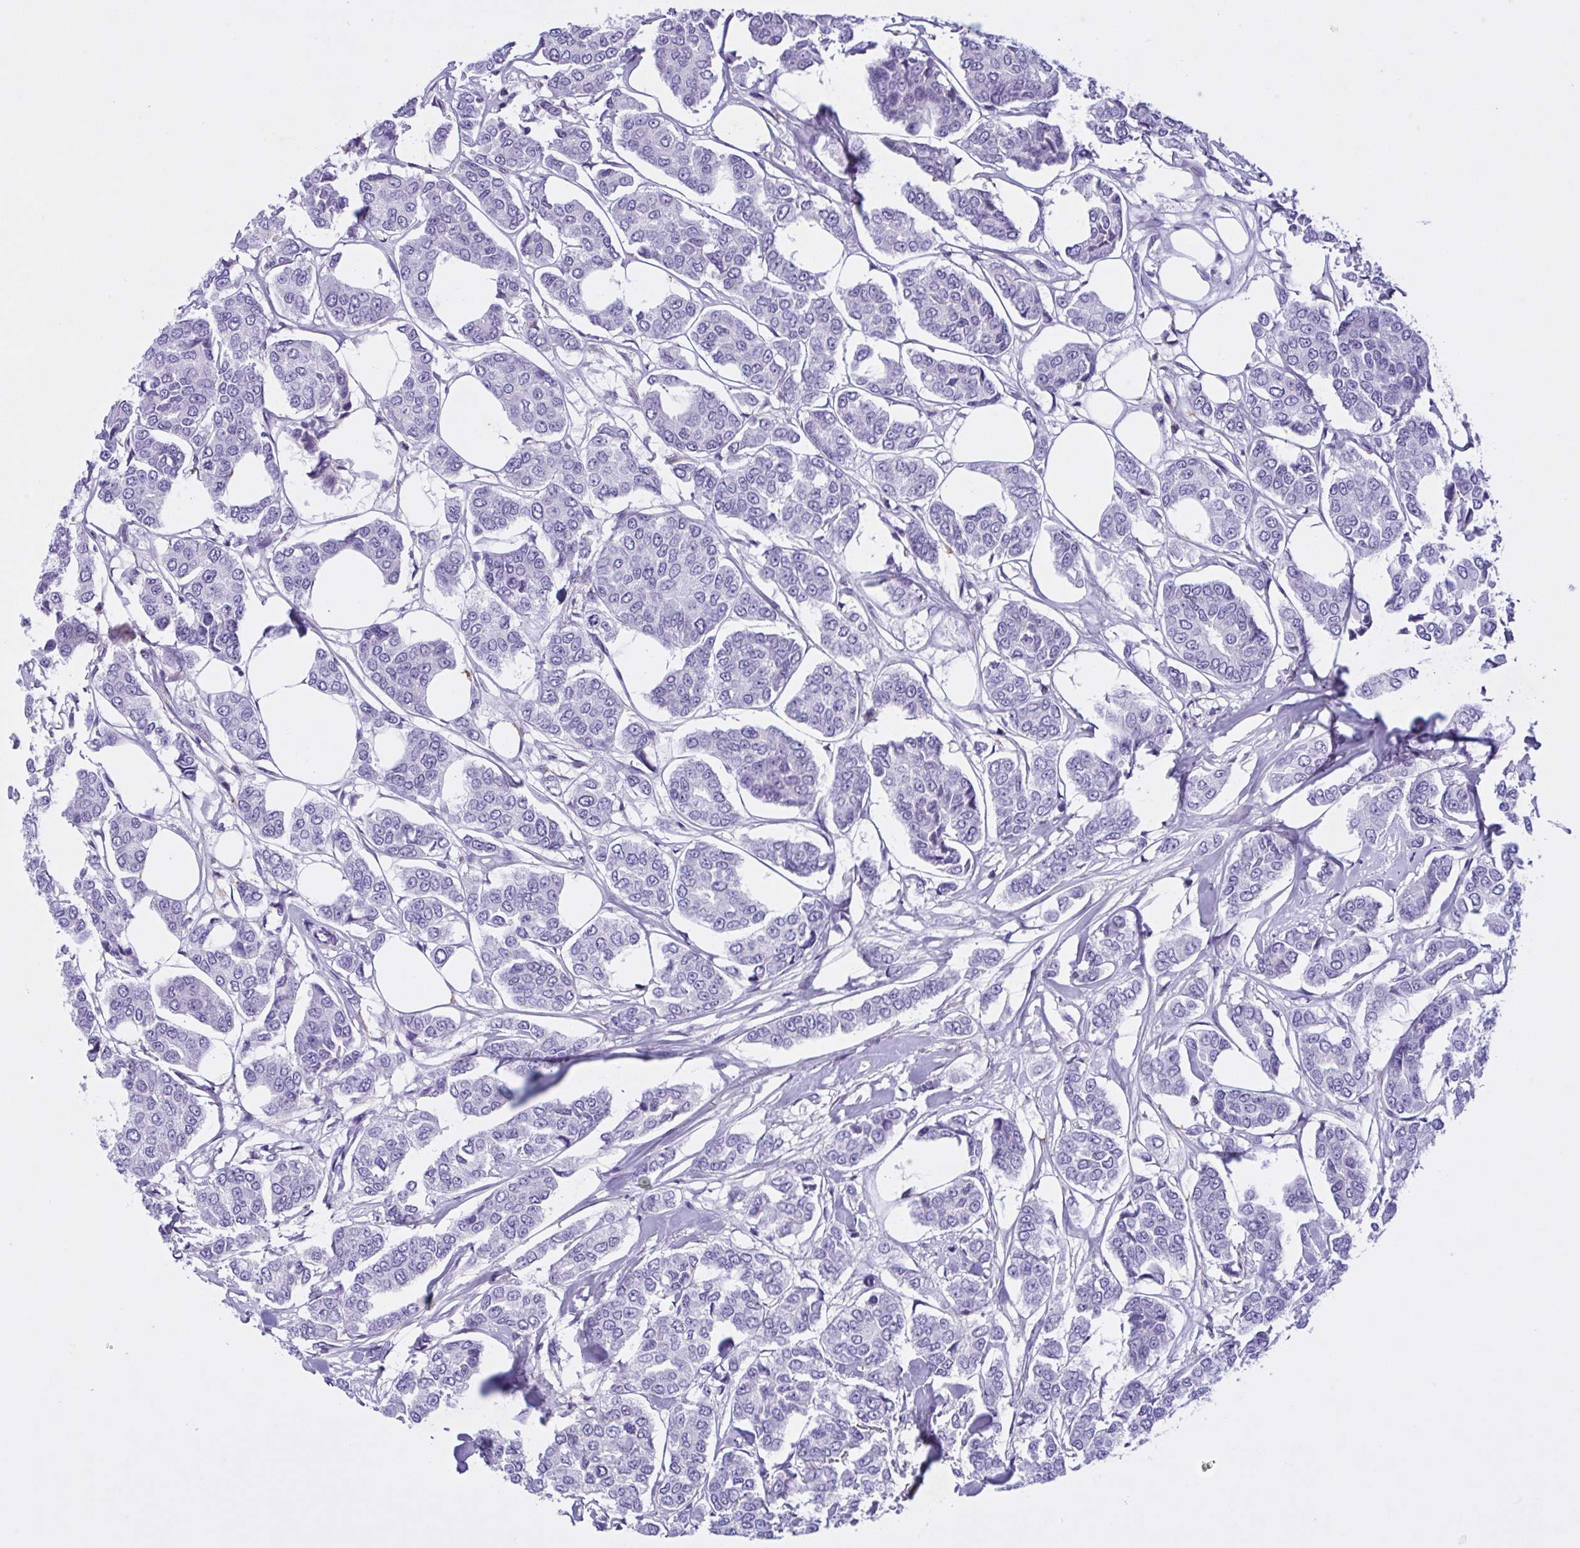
{"staining": {"intensity": "negative", "quantity": "none", "location": "none"}, "tissue": "breast cancer", "cell_type": "Tumor cells", "image_type": "cancer", "snomed": [{"axis": "morphology", "description": "Duct carcinoma"}, {"axis": "topography", "description": "Breast"}], "caption": "Immunohistochemistry of breast cancer (infiltrating ductal carcinoma) displays no positivity in tumor cells.", "gene": "F13B", "patient": {"sex": "female", "age": 94}}